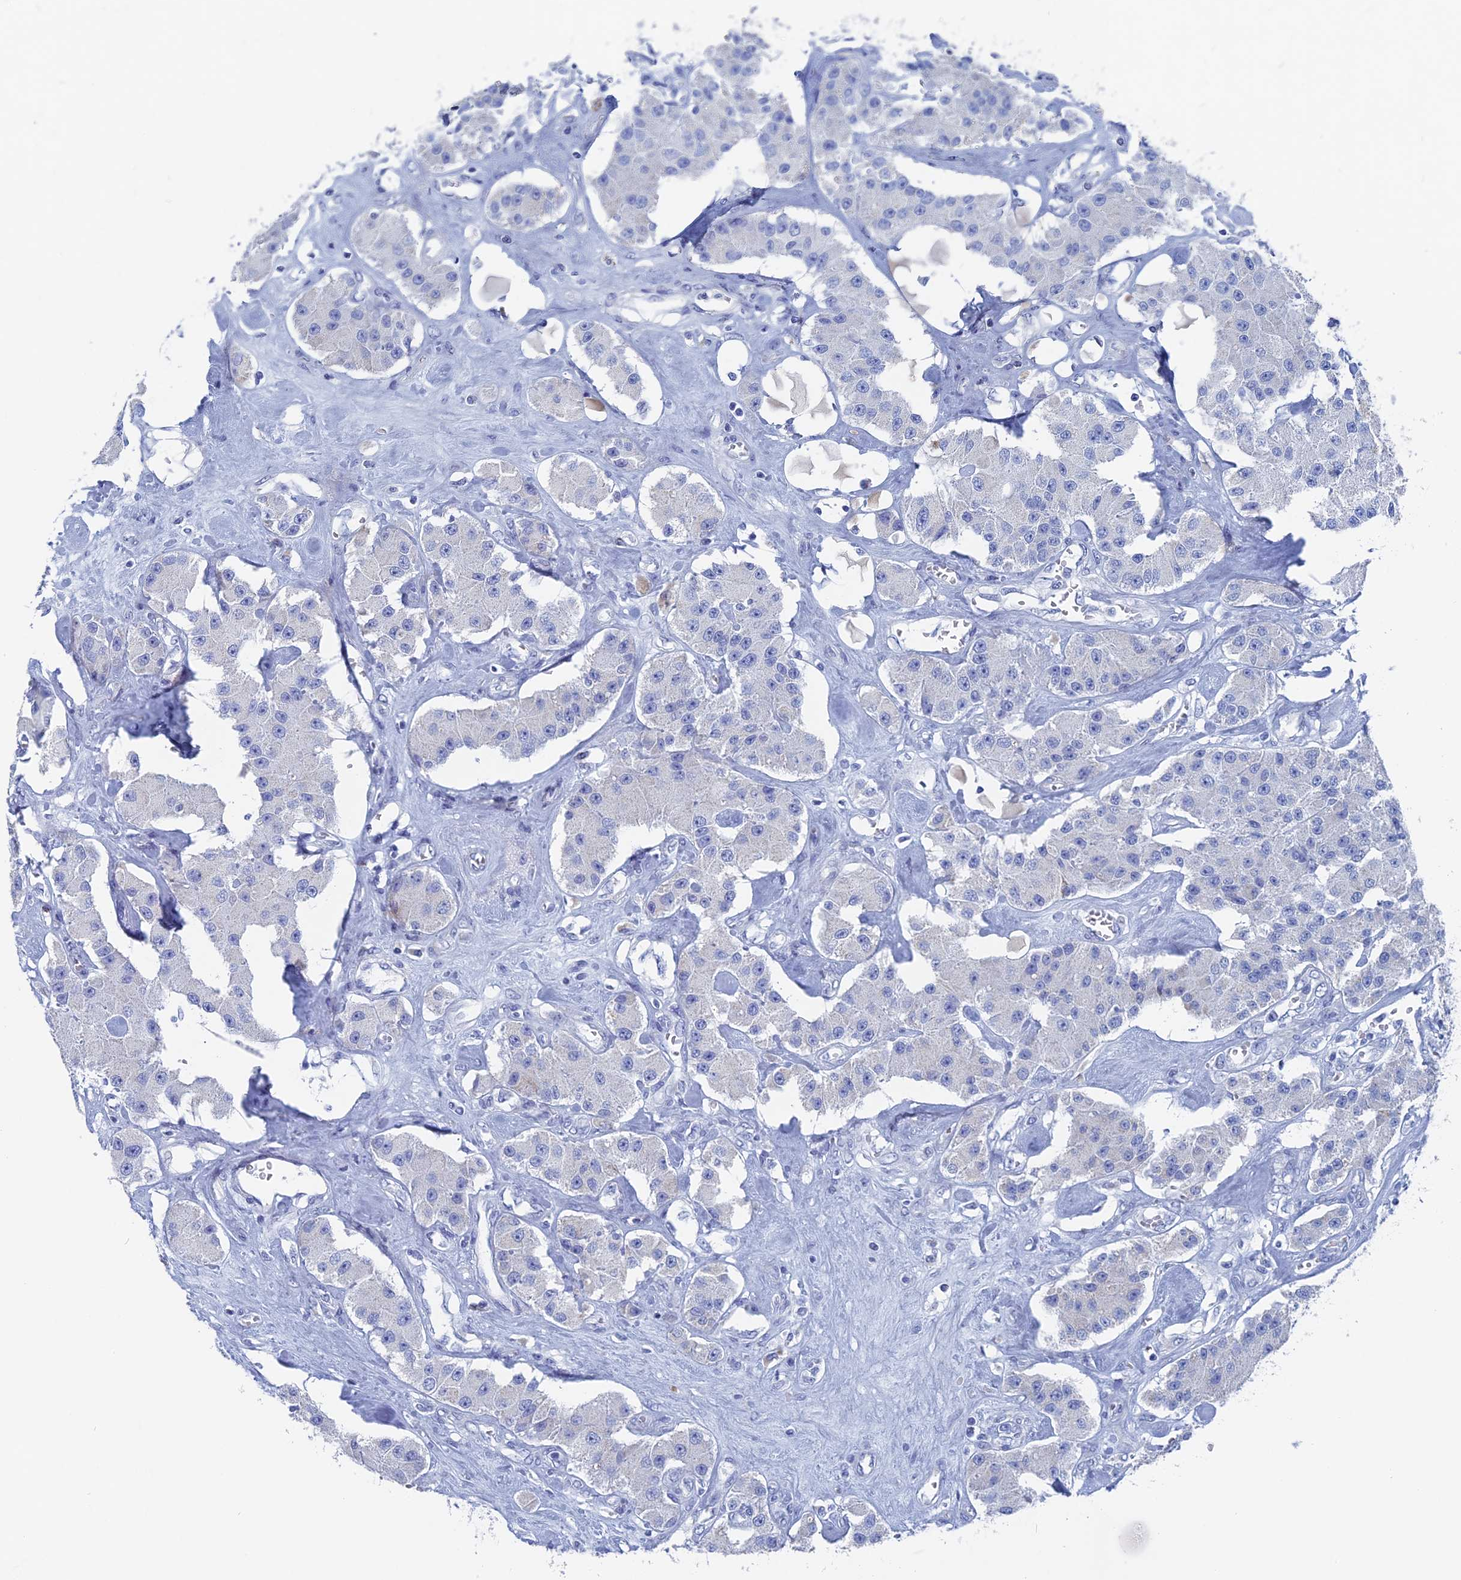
{"staining": {"intensity": "negative", "quantity": "none", "location": "none"}, "tissue": "carcinoid", "cell_type": "Tumor cells", "image_type": "cancer", "snomed": [{"axis": "morphology", "description": "Carcinoid, malignant, NOS"}, {"axis": "topography", "description": "Pancreas"}], "caption": "Tumor cells show no significant positivity in carcinoid.", "gene": "HIGD1A", "patient": {"sex": "male", "age": 41}}